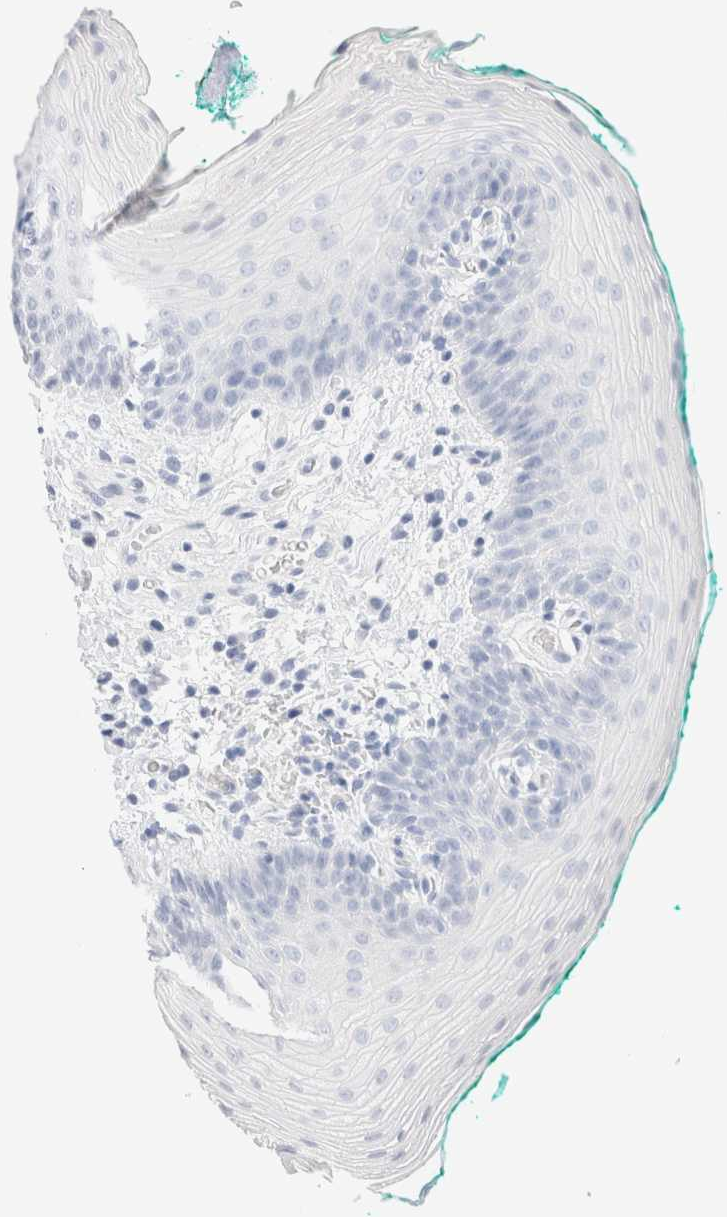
{"staining": {"intensity": "negative", "quantity": "none", "location": "none"}, "tissue": "oral mucosa", "cell_type": "Squamous epithelial cells", "image_type": "normal", "snomed": [{"axis": "morphology", "description": "Normal tissue, NOS"}, {"axis": "topography", "description": "Oral tissue"}], "caption": "The immunohistochemistry (IHC) micrograph has no significant positivity in squamous epithelial cells of oral mucosa. (DAB (3,3'-diaminobenzidine) immunohistochemistry visualized using brightfield microscopy, high magnification).", "gene": "DPYS", "patient": {"sex": "male", "age": 58}}